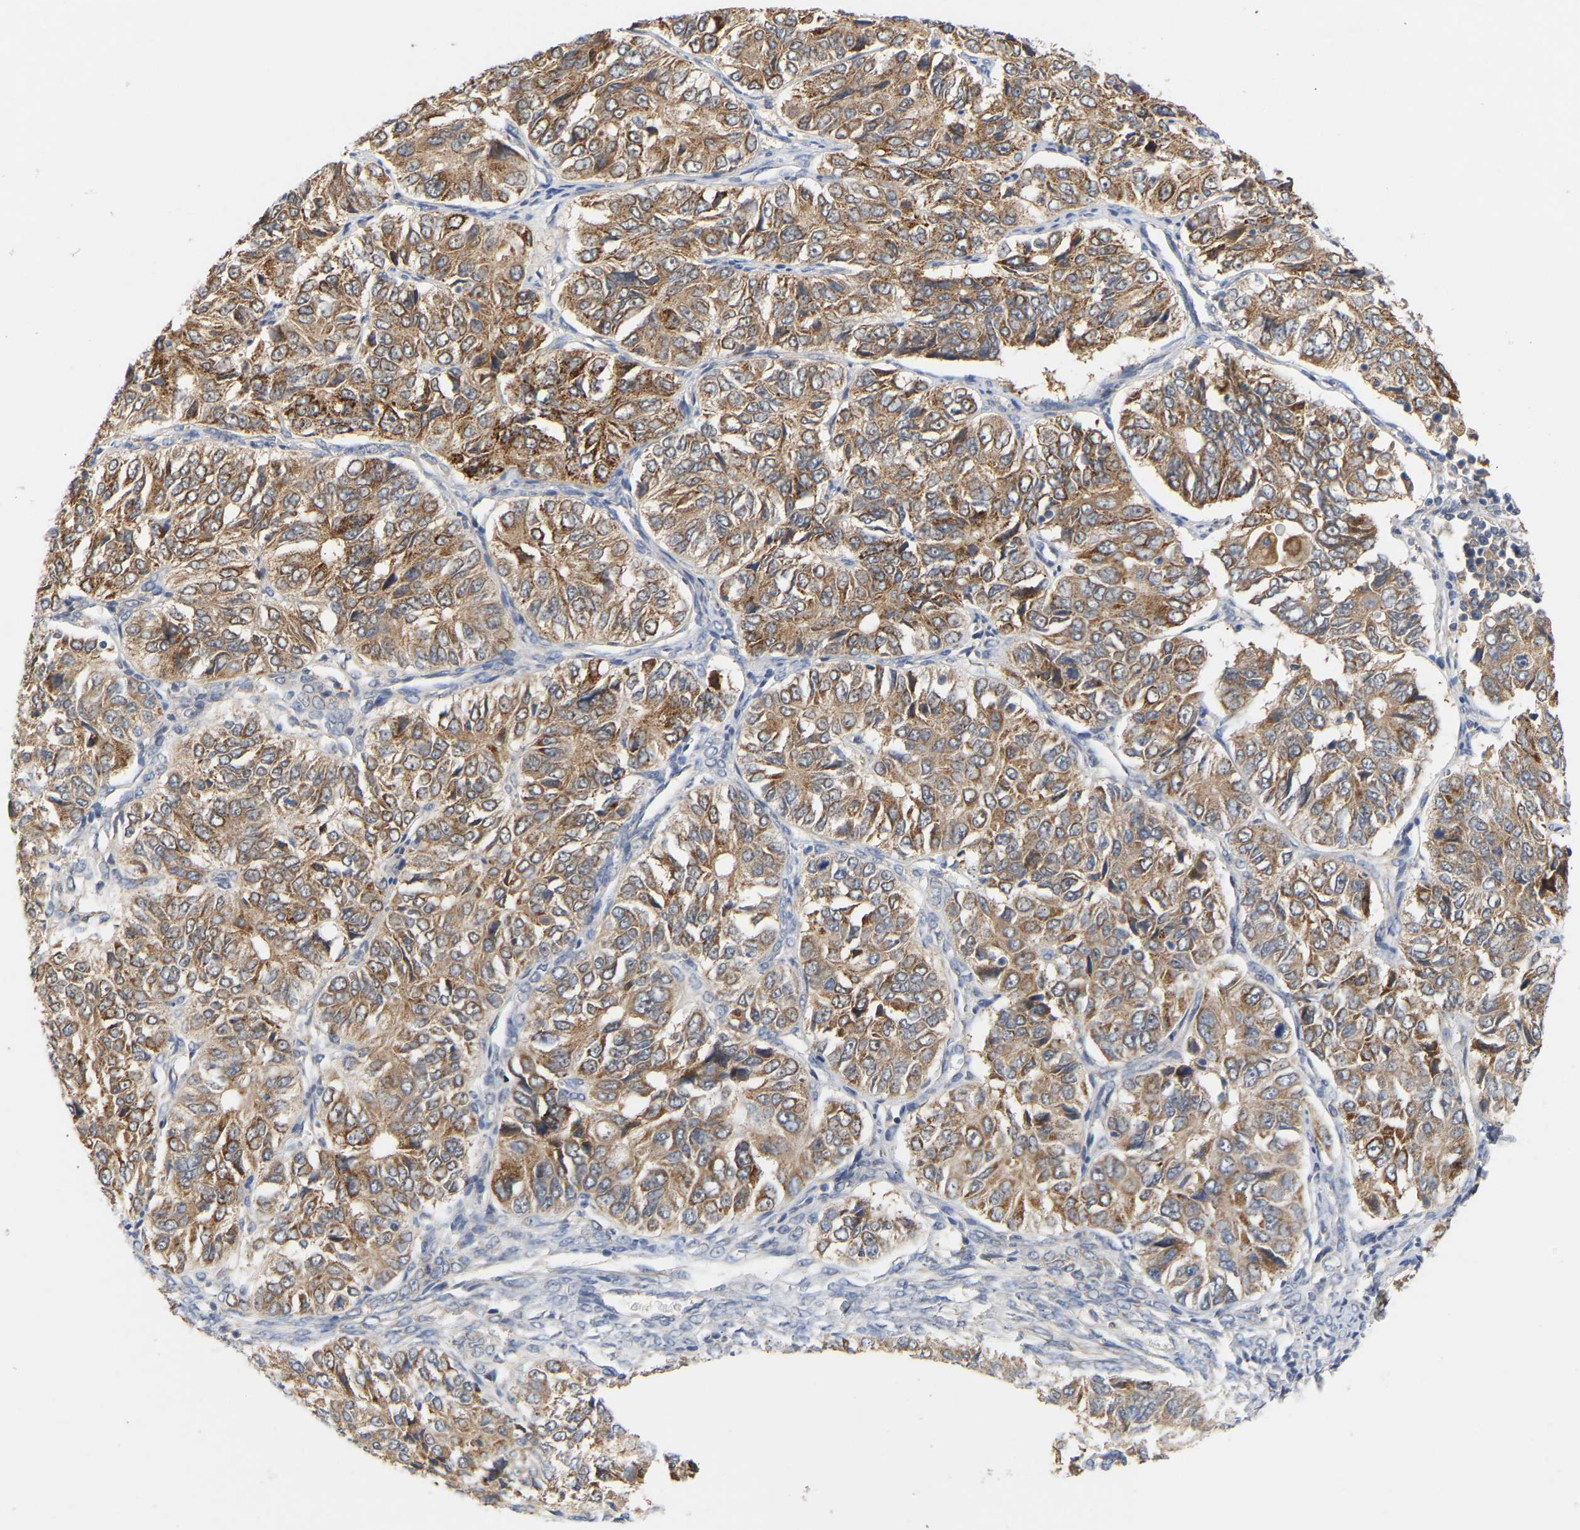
{"staining": {"intensity": "moderate", "quantity": ">75%", "location": "cytoplasmic/membranous"}, "tissue": "ovarian cancer", "cell_type": "Tumor cells", "image_type": "cancer", "snomed": [{"axis": "morphology", "description": "Carcinoma, endometroid"}, {"axis": "topography", "description": "Ovary"}], "caption": "Human ovarian cancer (endometroid carcinoma) stained with a protein marker exhibits moderate staining in tumor cells.", "gene": "TPMT", "patient": {"sex": "female", "age": 51}}